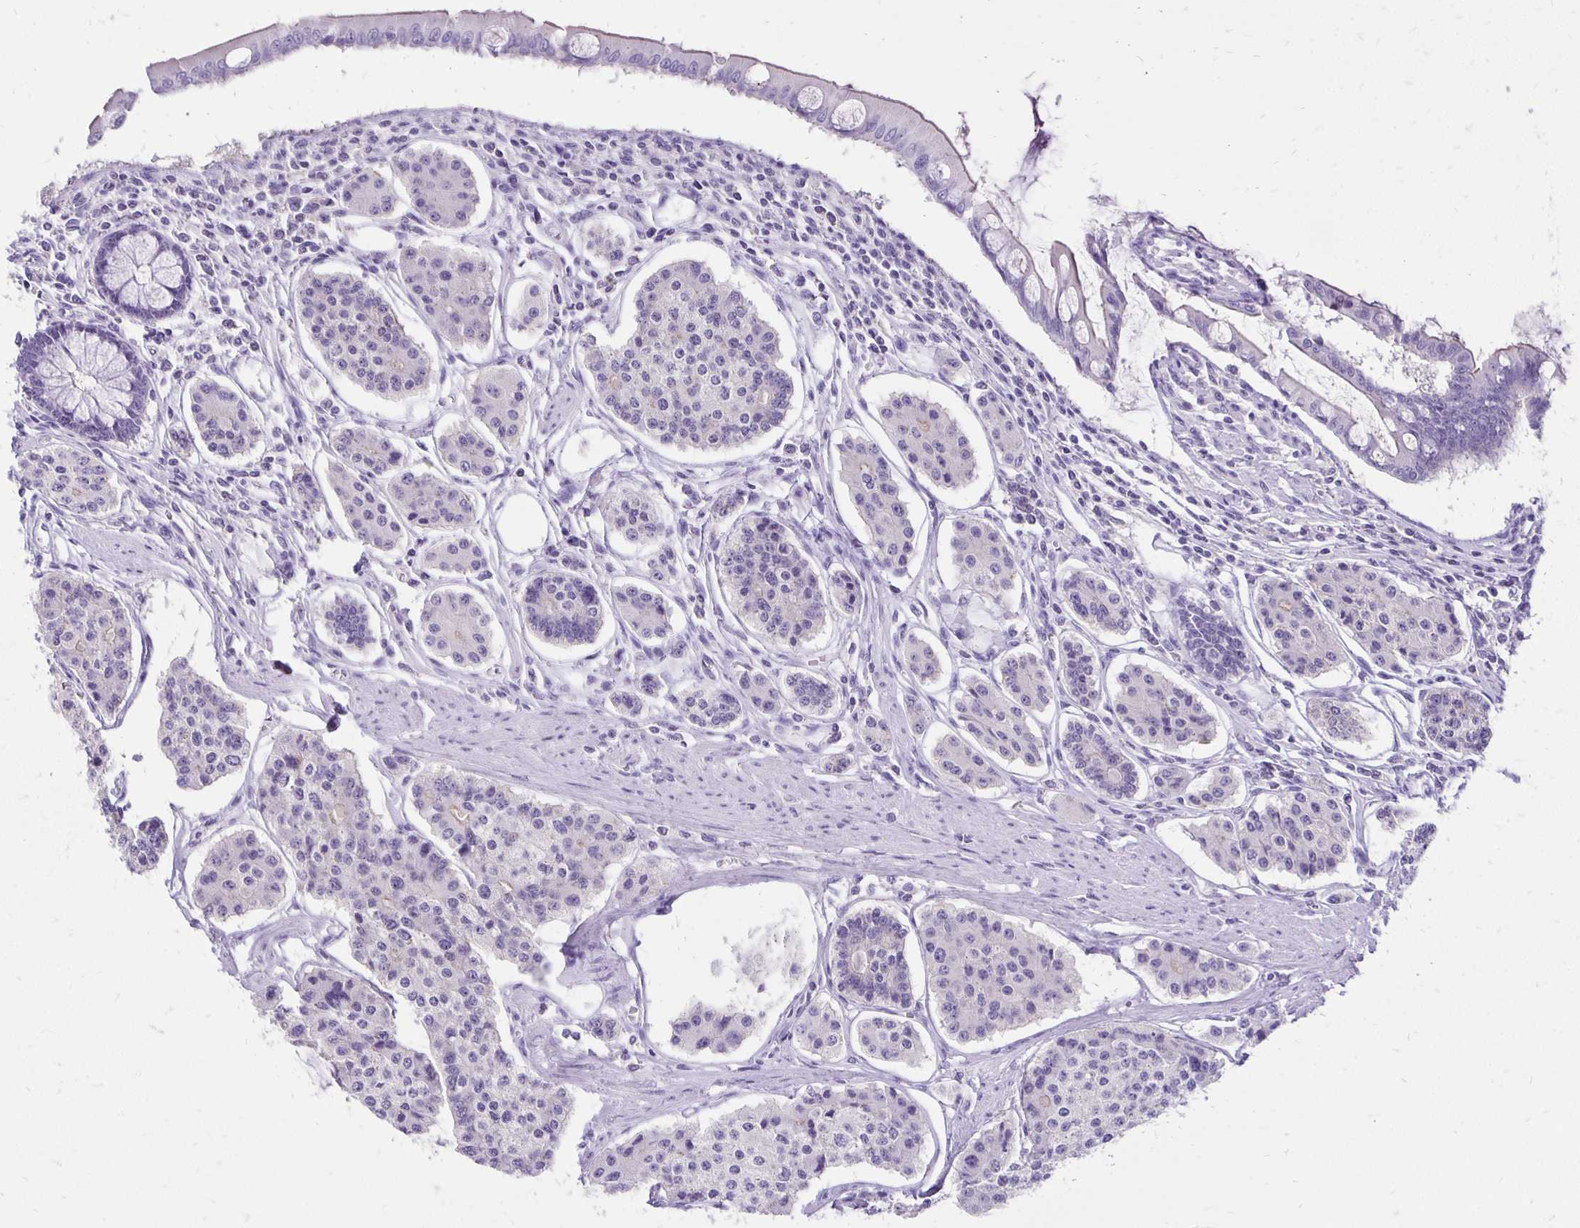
{"staining": {"intensity": "negative", "quantity": "none", "location": "none"}, "tissue": "carcinoid", "cell_type": "Tumor cells", "image_type": "cancer", "snomed": [{"axis": "morphology", "description": "Carcinoid, malignant, NOS"}, {"axis": "topography", "description": "Small intestine"}], "caption": "Immunohistochemistry (IHC) photomicrograph of neoplastic tissue: human carcinoid (malignant) stained with DAB (3,3'-diaminobenzidine) displays no significant protein expression in tumor cells.", "gene": "ANKRD45", "patient": {"sex": "female", "age": 65}}